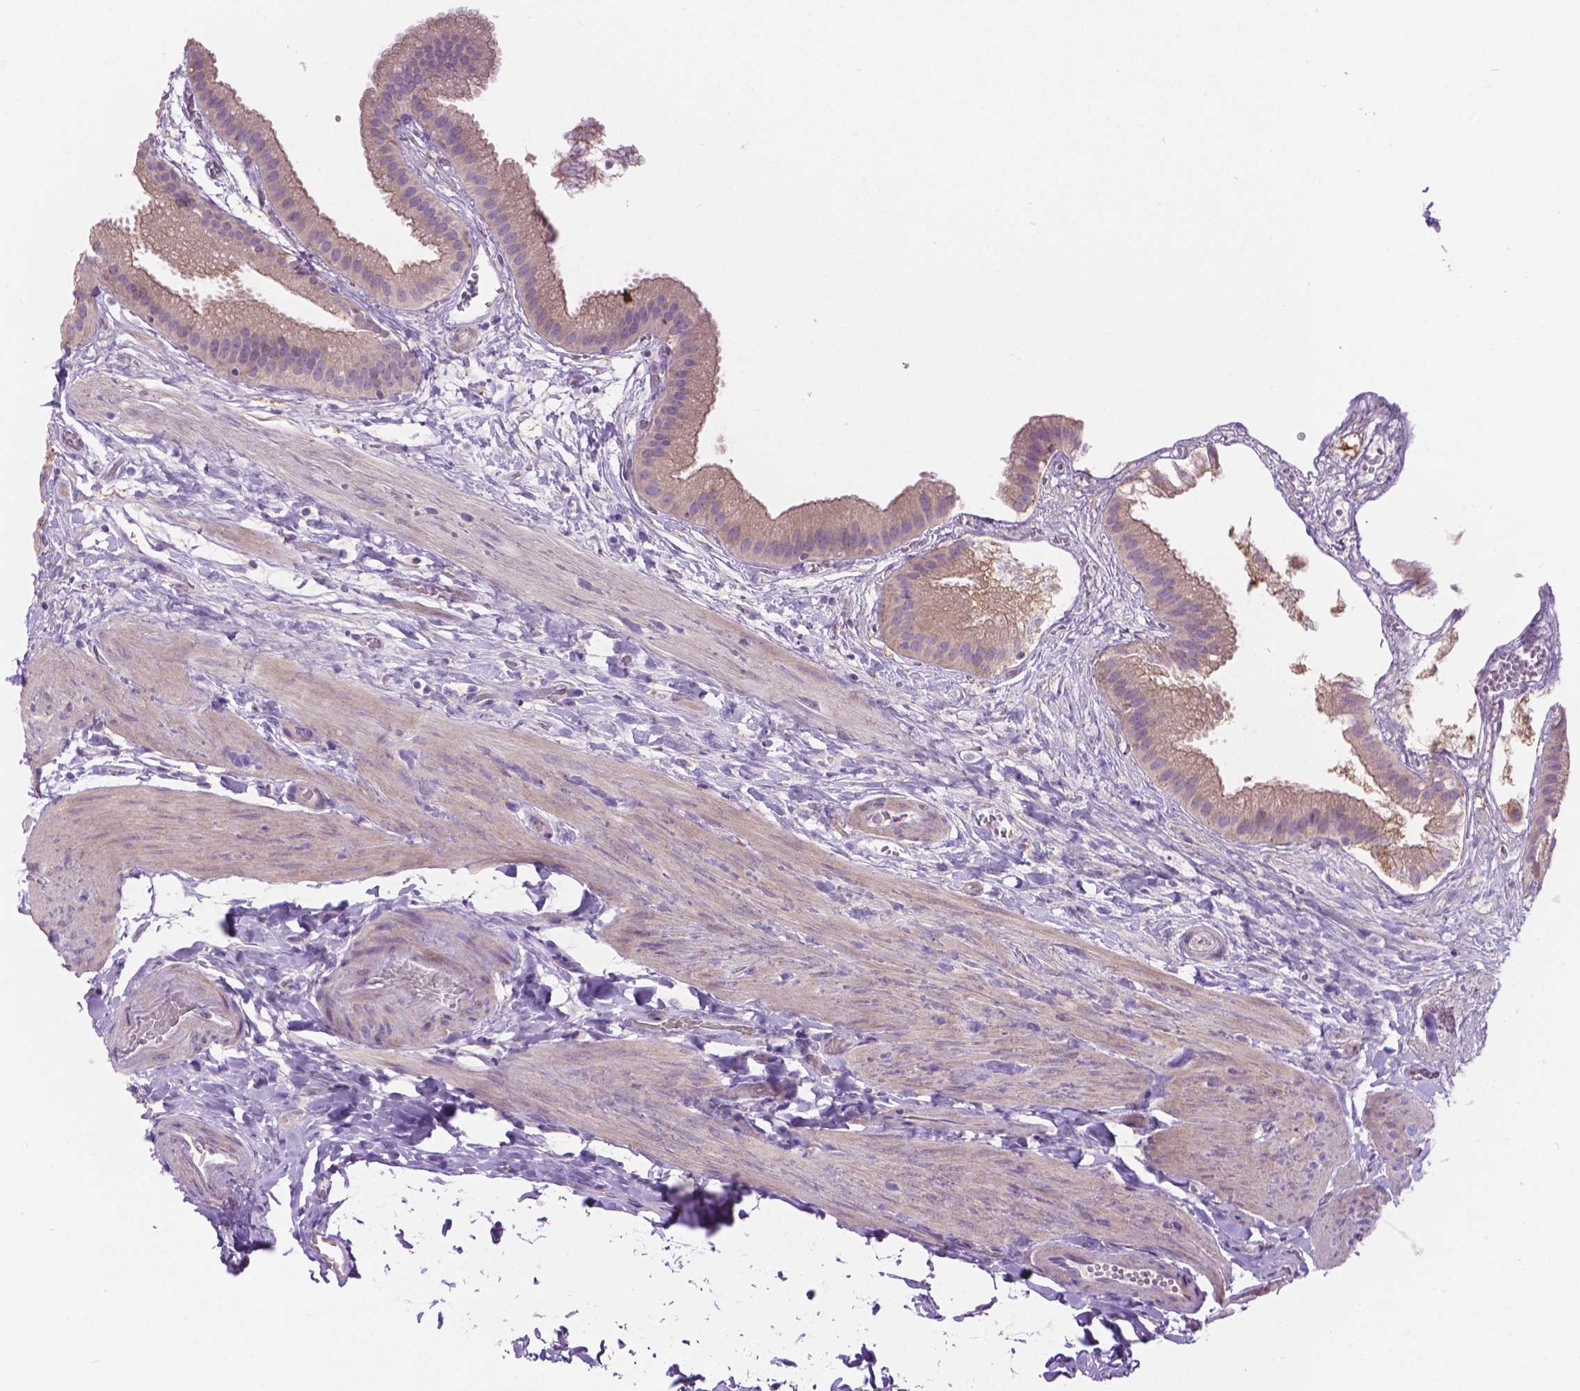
{"staining": {"intensity": "weak", "quantity": "<25%", "location": "cytoplasmic/membranous"}, "tissue": "gallbladder", "cell_type": "Glandular cells", "image_type": "normal", "snomed": [{"axis": "morphology", "description": "Normal tissue, NOS"}, {"axis": "topography", "description": "Gallbladder"}], "caption": "IHC image of normal gallbladder: human gallbladder stained with DAB reveals no significant protein expression in glandular cells. Brightfield microscopy of immunohistochemistry (IHC) stained with DAB (brown) and hematoxylin (blue), captured at high magnification.", "gene": "CDH7", "patient": {"sex": "female", "age": 63}}